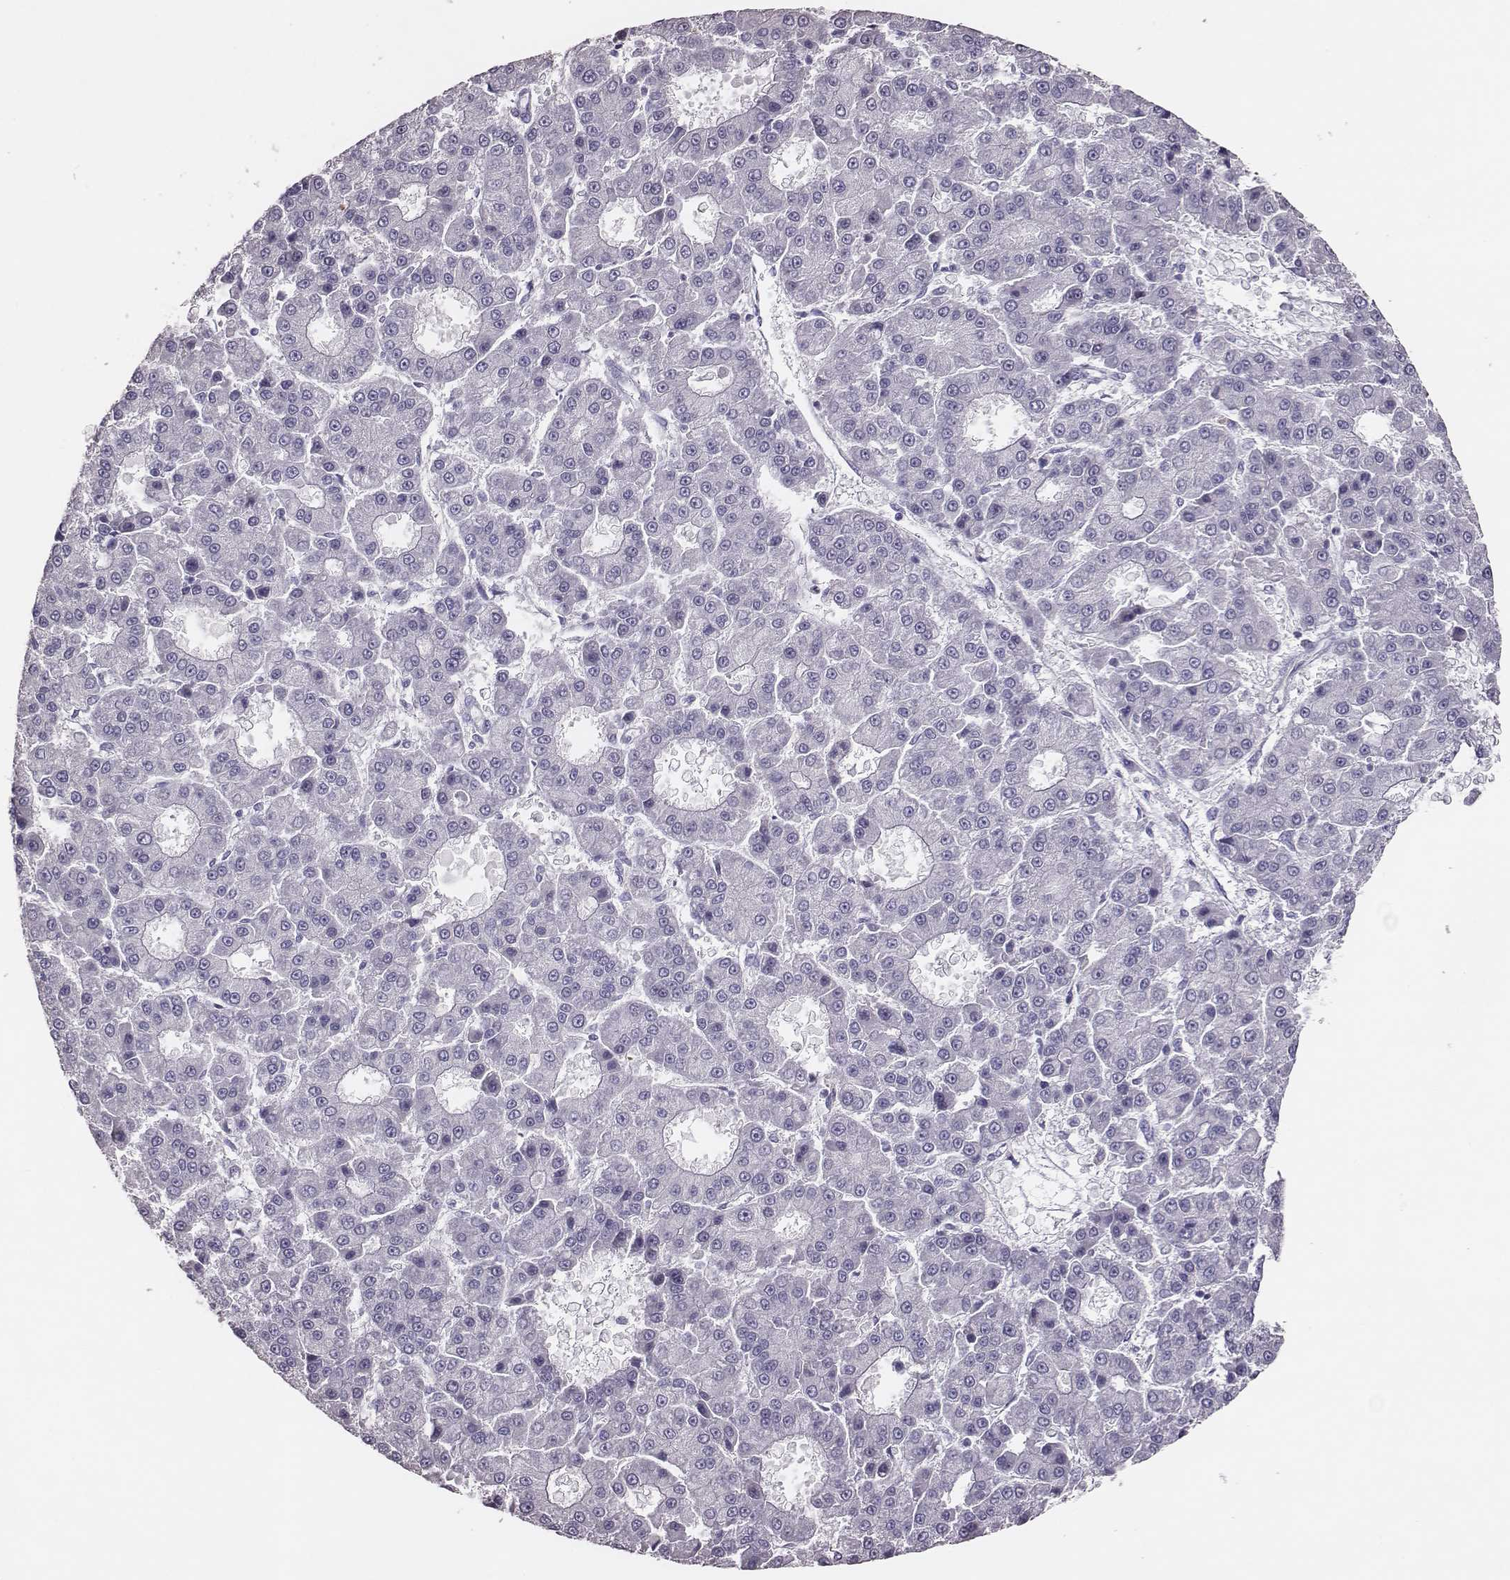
{"staining": {"intensity": "negative", "quantity": "none", "location": "none"}, "tissue": "liver cancer", "cell_type": "Tumor cells", "image_type": "cancer", "snomed": [{"axis": "morphology", "description": "Carcinoma, Hepatocellular, NOS"}, {"axis": "topography", "description": "Liver"}], "caption": "Immunohistochemistry (IHC) photomicrograph of neoplastic tissue: human hepatocellular carcinoma (liver) stained with DAB reveals no significant protein positivity in tumor cells.", "gene": "P2RY10", "patient": {"sex": "male", "age": 70}}